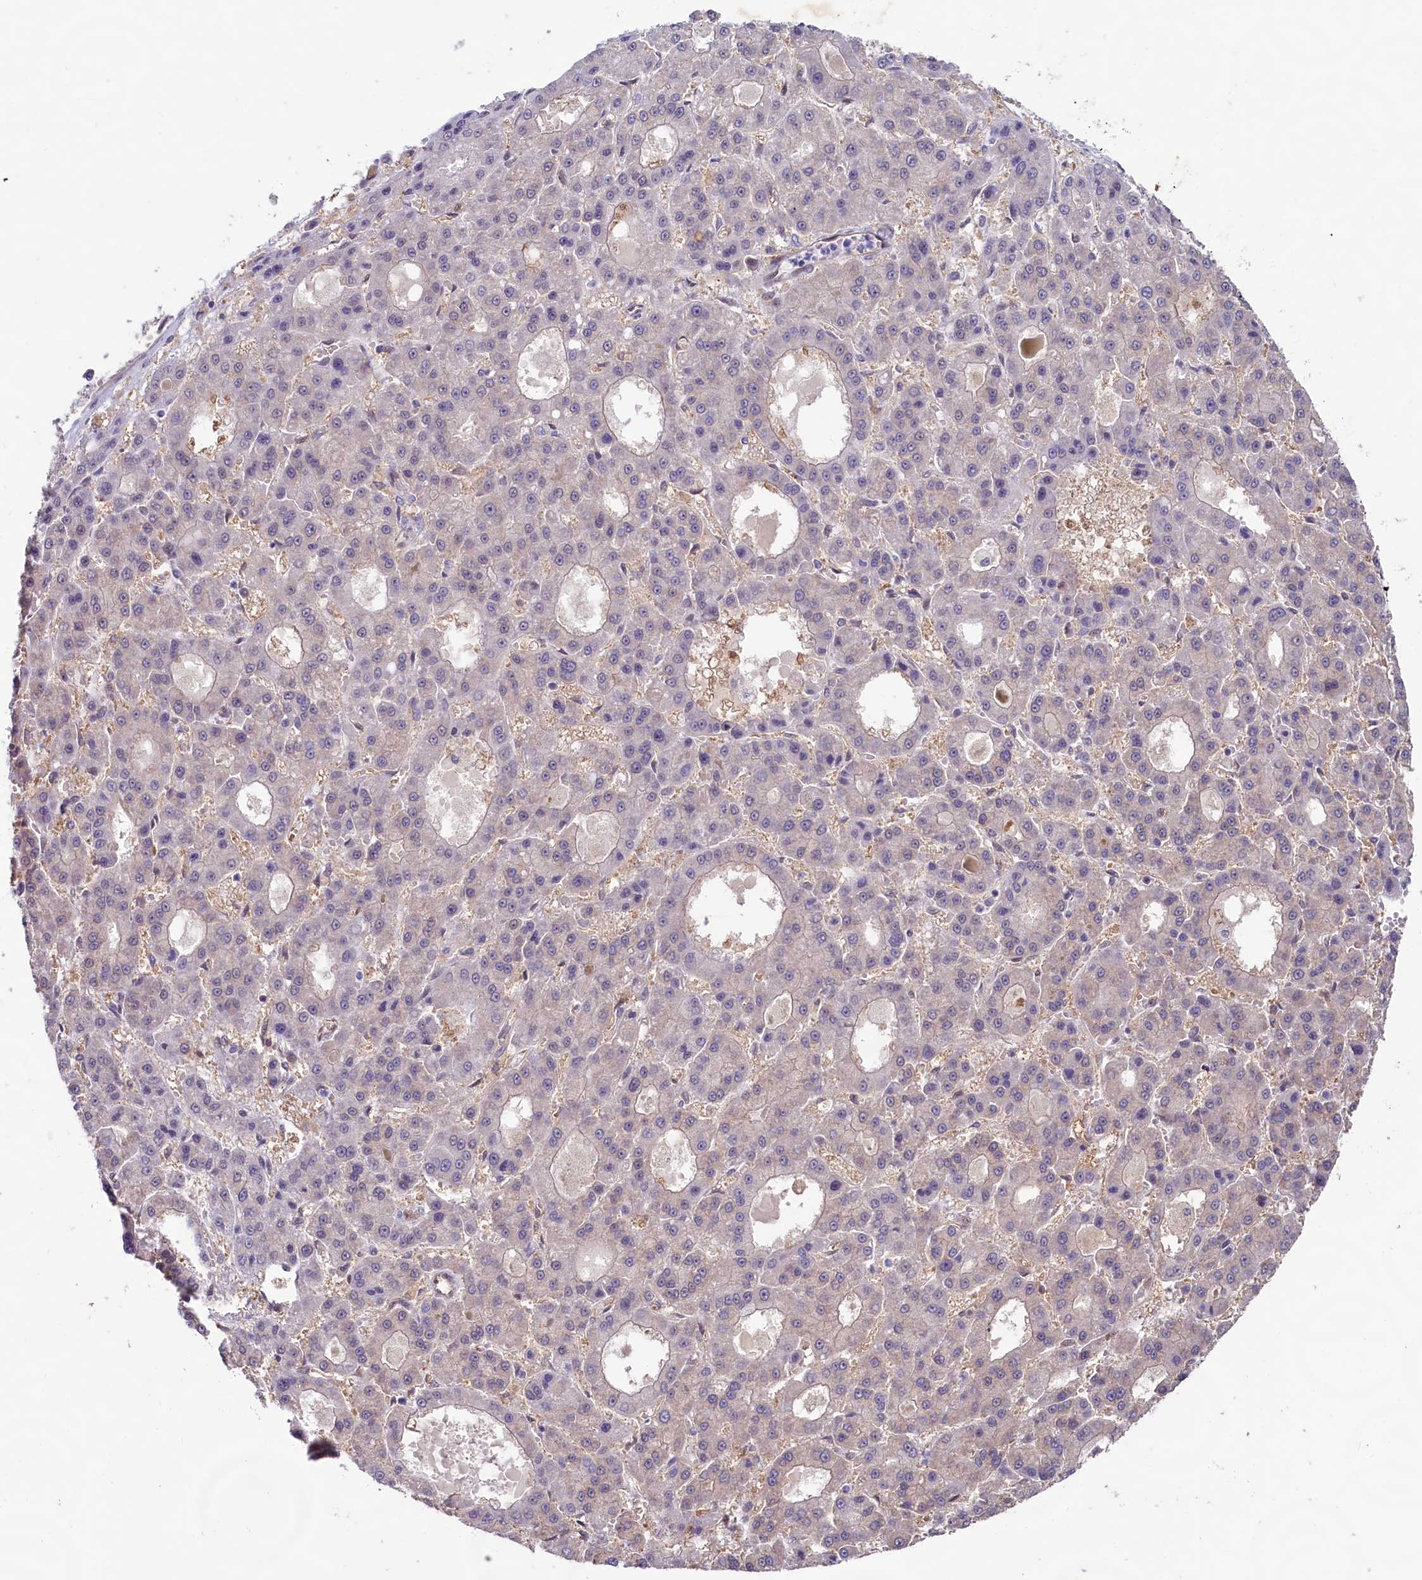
{"staining": {"intensity": "negative", "quantity": "none", "location": "none"}, "tissue": "liver cancer", "cell_type": "Tumor cells", "image_type": "cancer", "snomed": [{"axis": "morphology", "description": "Carcinoma, Hepatocellular, NOS"}, {"axis": "topography", "description": "Liver"}], "caption": "Immunohistochemistry (IHC) of human liver cancer shows no expression in tumor cells.", "gene": "C1D", "patient": {"sex": "male", "age": 70}}